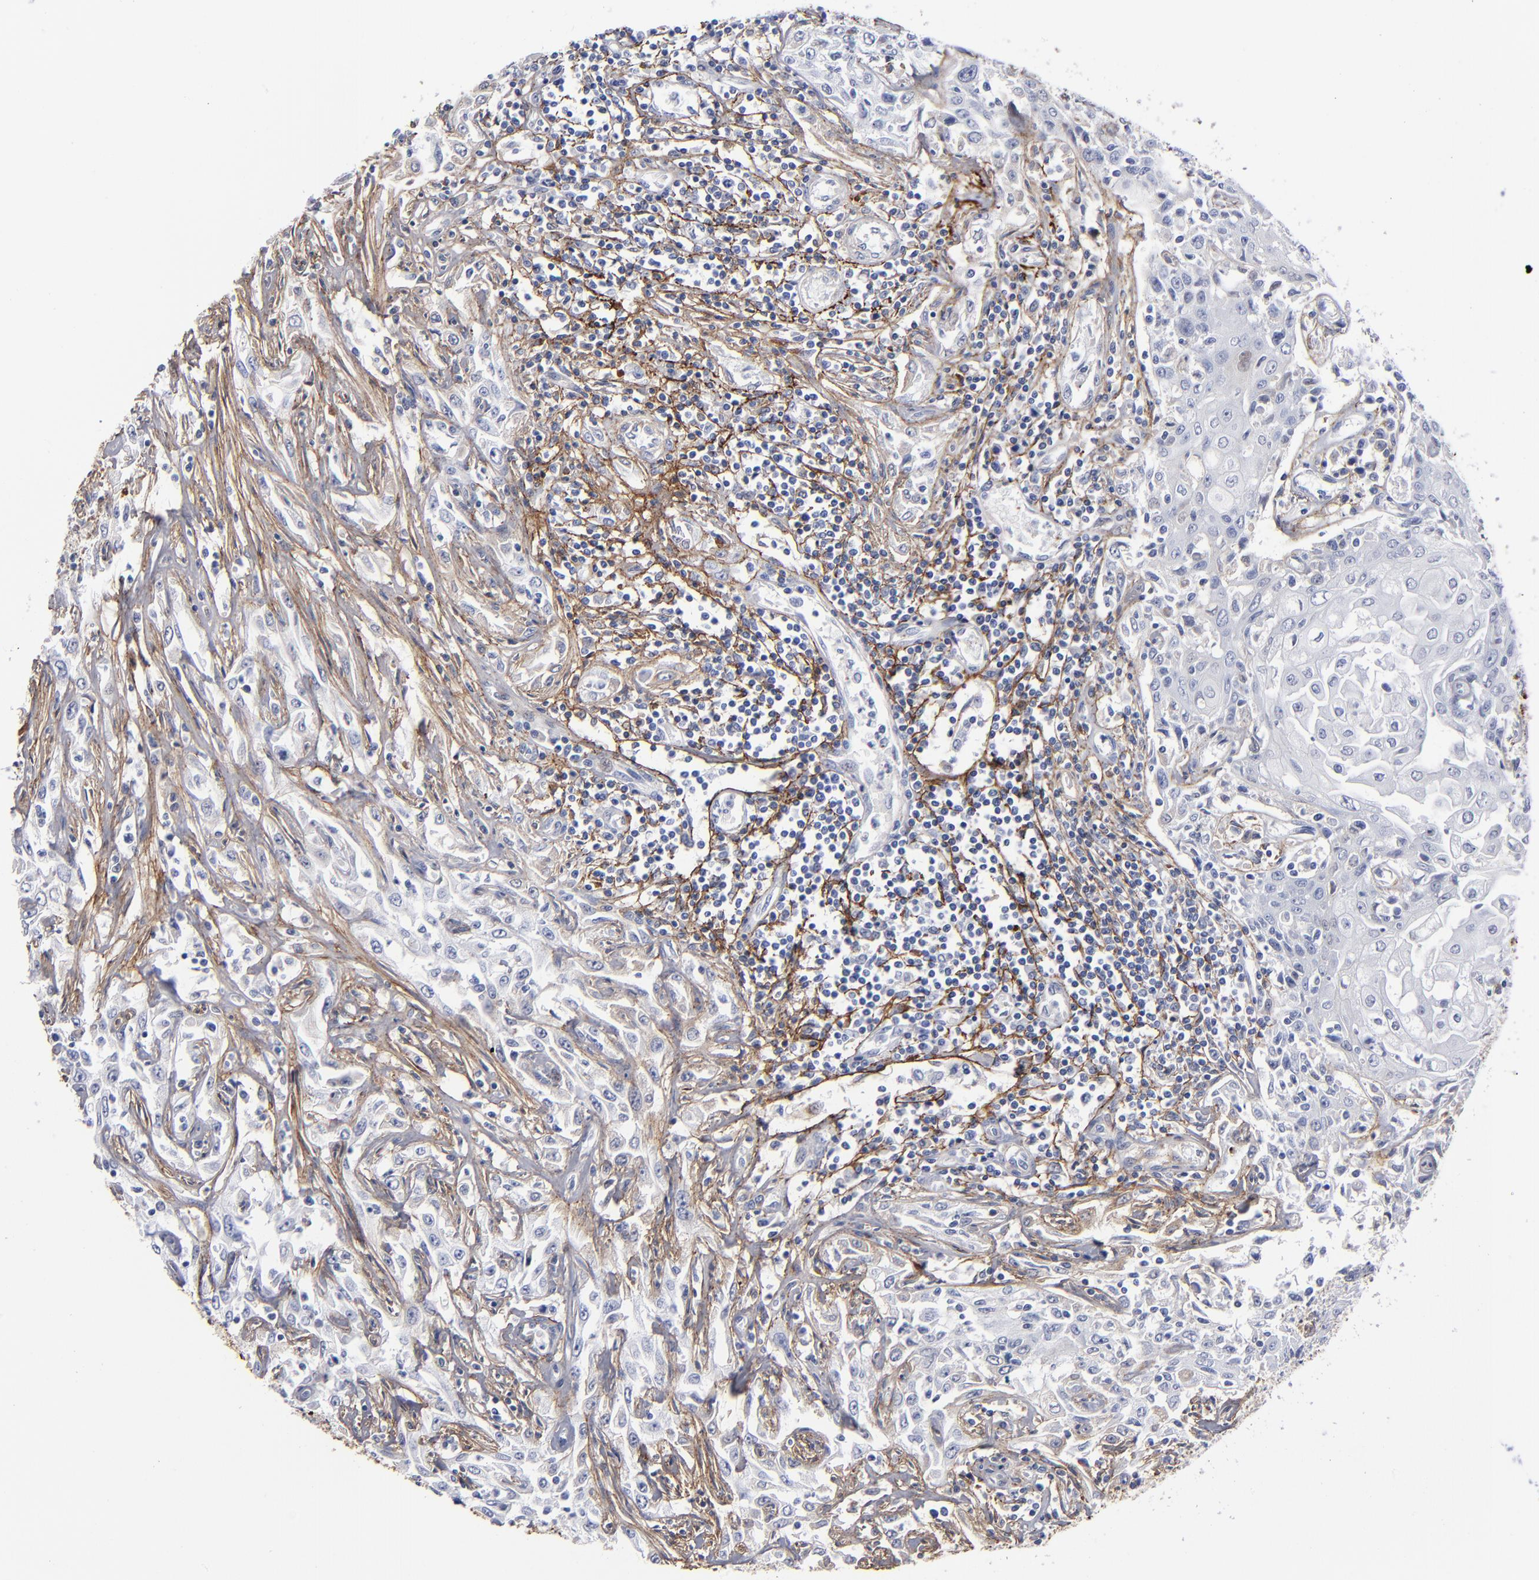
{"staining": {"intensity": "negative", "quantity": "none", "location": "none"}, "tissue": "head and neck cancer", "cell_type": "Tumor cells", "image_type": "cancer", "snomed": [{"axis": "morphology", "description": "Squamous cell carcinoma, NOS"}, {"axis": "topography", "description": "Oral tissue"}, {"axis": "topography", "description": "Head-Neck"}], "caption": "Squamous cell carcinoma (head and neck) was stained to show a protein in brown. There is no significant positivity in tumor cells. (Stains: DAB (3,3'-diaminobenzidine) IHC with hematoxylin counter stain, Microscopy: brightfield microscopy at high magnification).", "gene": "EMILIN1", "patient": {"sex": "female", "age": 76}}